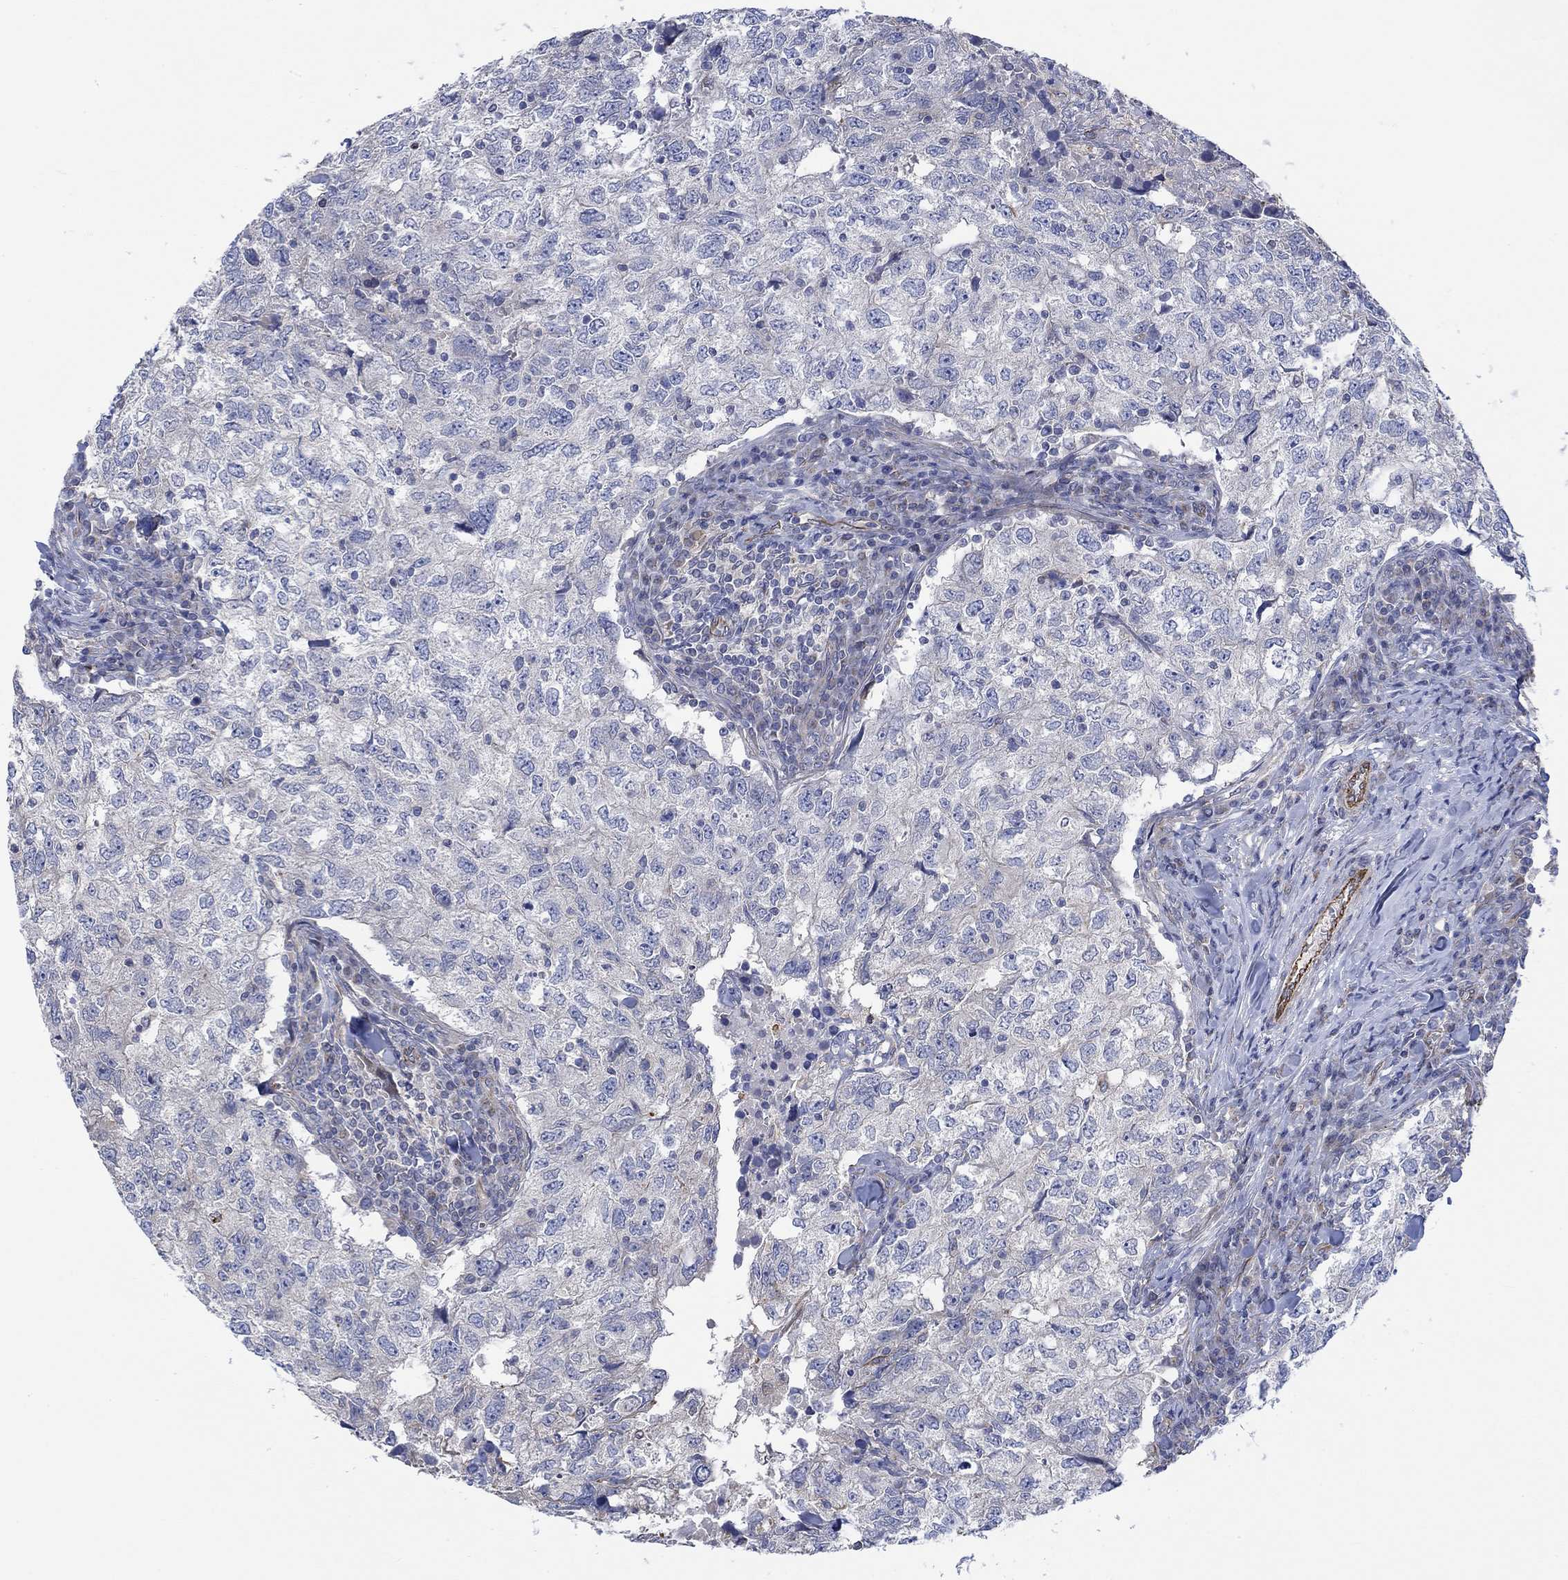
{"staining": {"intensity": "negative", "quantity": "none", "location": "none"}, "tissue": "breast cancer", "cell_type": "Tumor cells", "image_type": "cancer", "snomed": [{"axis": "morphology", "description": "Duct carcinoma"}, {"axis": "topography", "description": "Breast"}], "caption": "Invasive ductal carcinoma (breast) was stained to show a protein in brown. There is no significant staining in tumor cells.", "gene": "CAMK1D", "patient": {"sex": "female", "age": 30}}